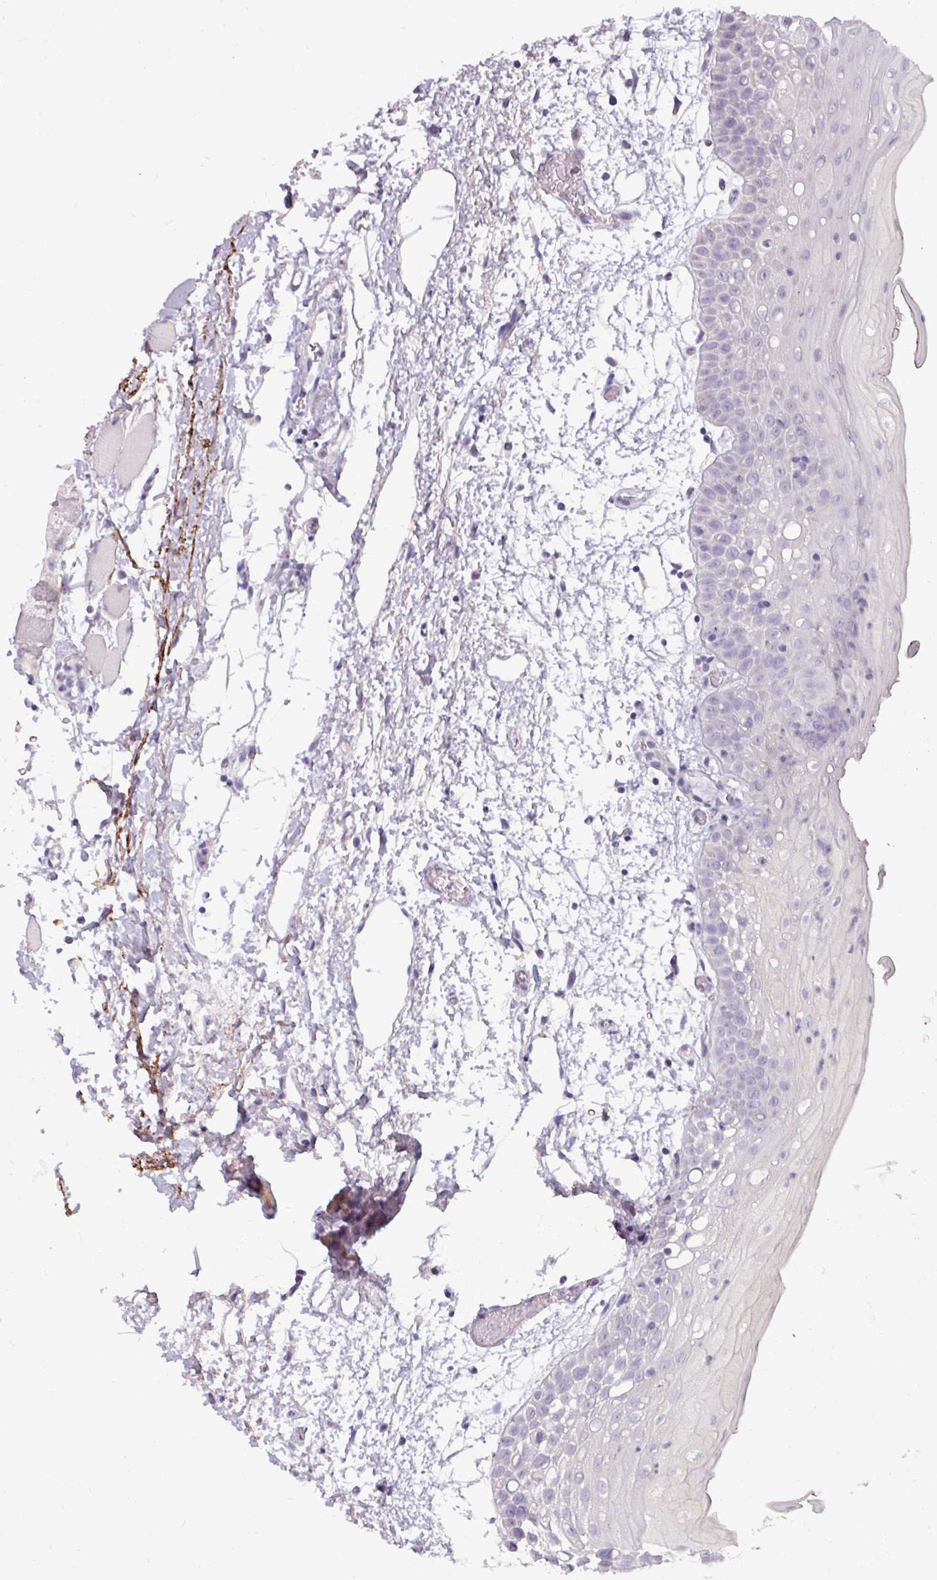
{"staining": {"intensity": "negative", "quantity": "none", "location": "none"}, "tissue": "oral mucosa", "cell_type": "Squamous epithelial cells", "image_type": "normal", "snomed": [{"axis": "morphology", "description": "Normal tissue, NOS"}, {"axis": "topography", "description": "Oral tissue"}, {"axis": "topography", "description": "Tounge, NOS"}], "caption": "Immunohistochemistry of benign oral mucosa reveals no positivity in squamous epithelial cells. (Stains: DAB immunohistochemistry with hematoxylin counter stain, Microscopy: brightfield microscopy at high magnification).", "gene": "SMIM11", "patient": {"sex": "female", "age": 59}}